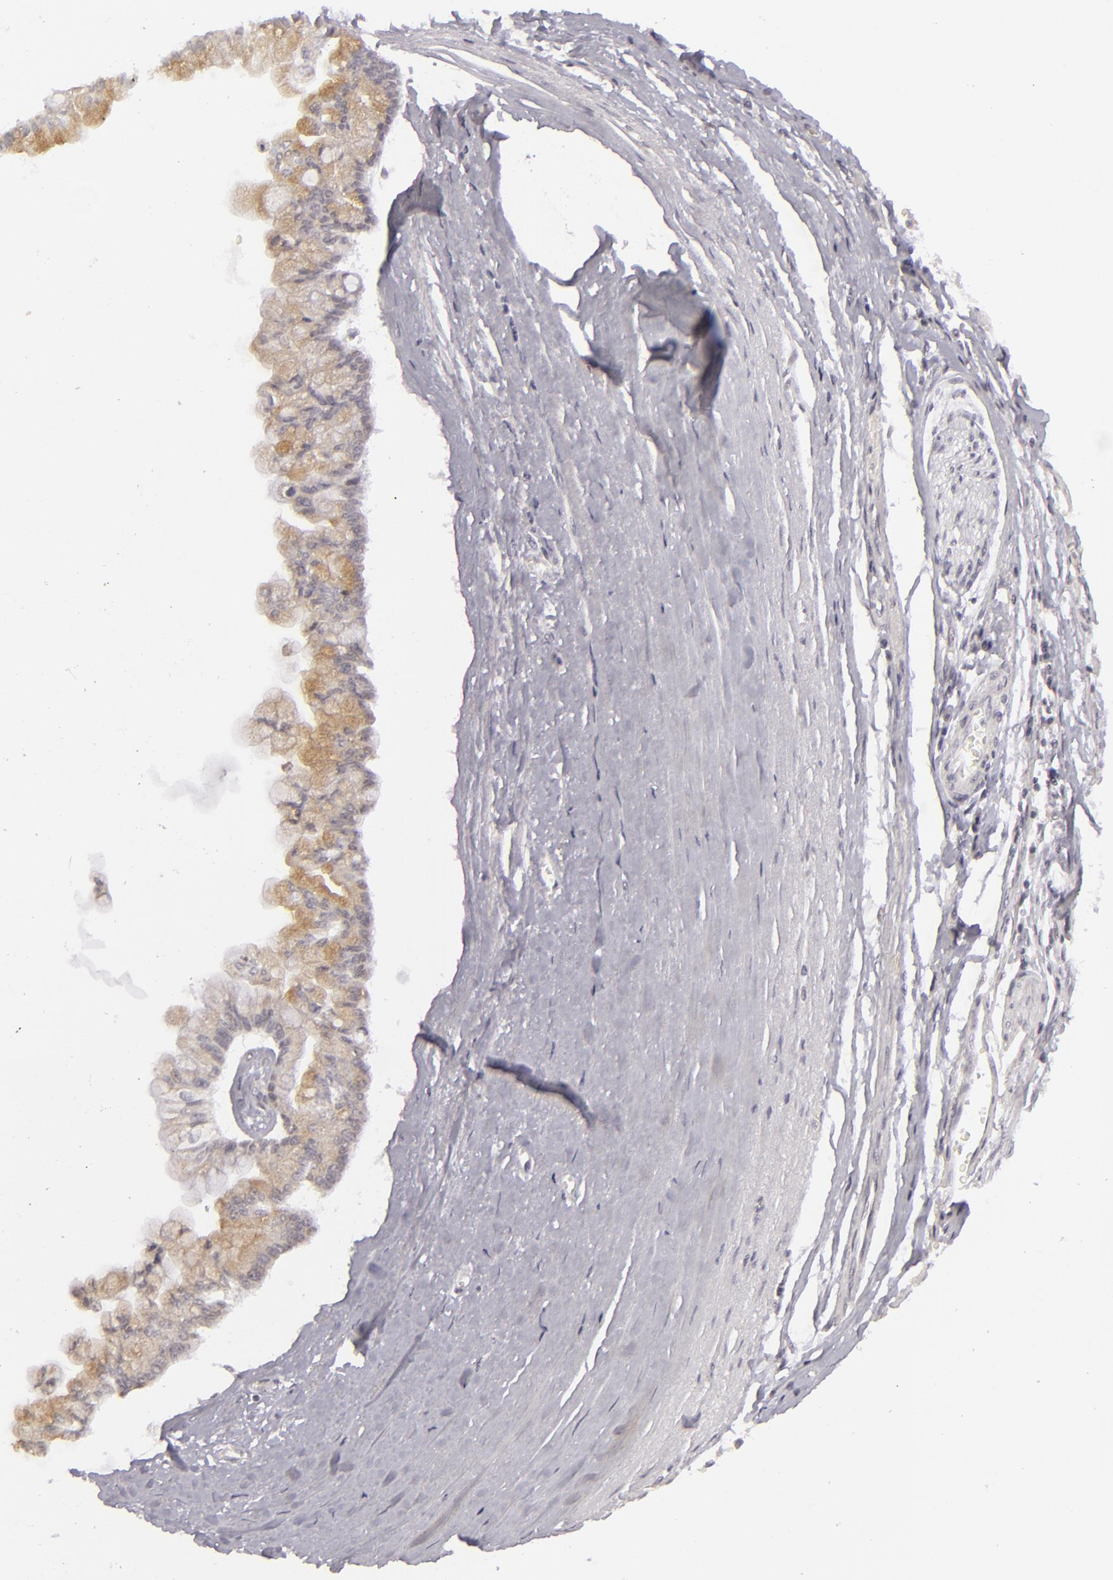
{"staining": {"intensity": "weak", "quantity": "<25%", "location": "cytoplasmic/membranous"}, "tissue": "liver cancer", "cell_type": "Tumor cells", "image_type": "cancer", "snomed": [{"axis": "morphology", "description": "Cholangiocarcinoma"}, {"axis": "topography", "description": "Liver"}], "caption": "This is a photomicrograph of immunohistochemistry (IHC) staining of liver cancer, which shows no positivity in tumor cells.", "gene": "SIX1", "patient": {"sex": "female", "age": 79}}